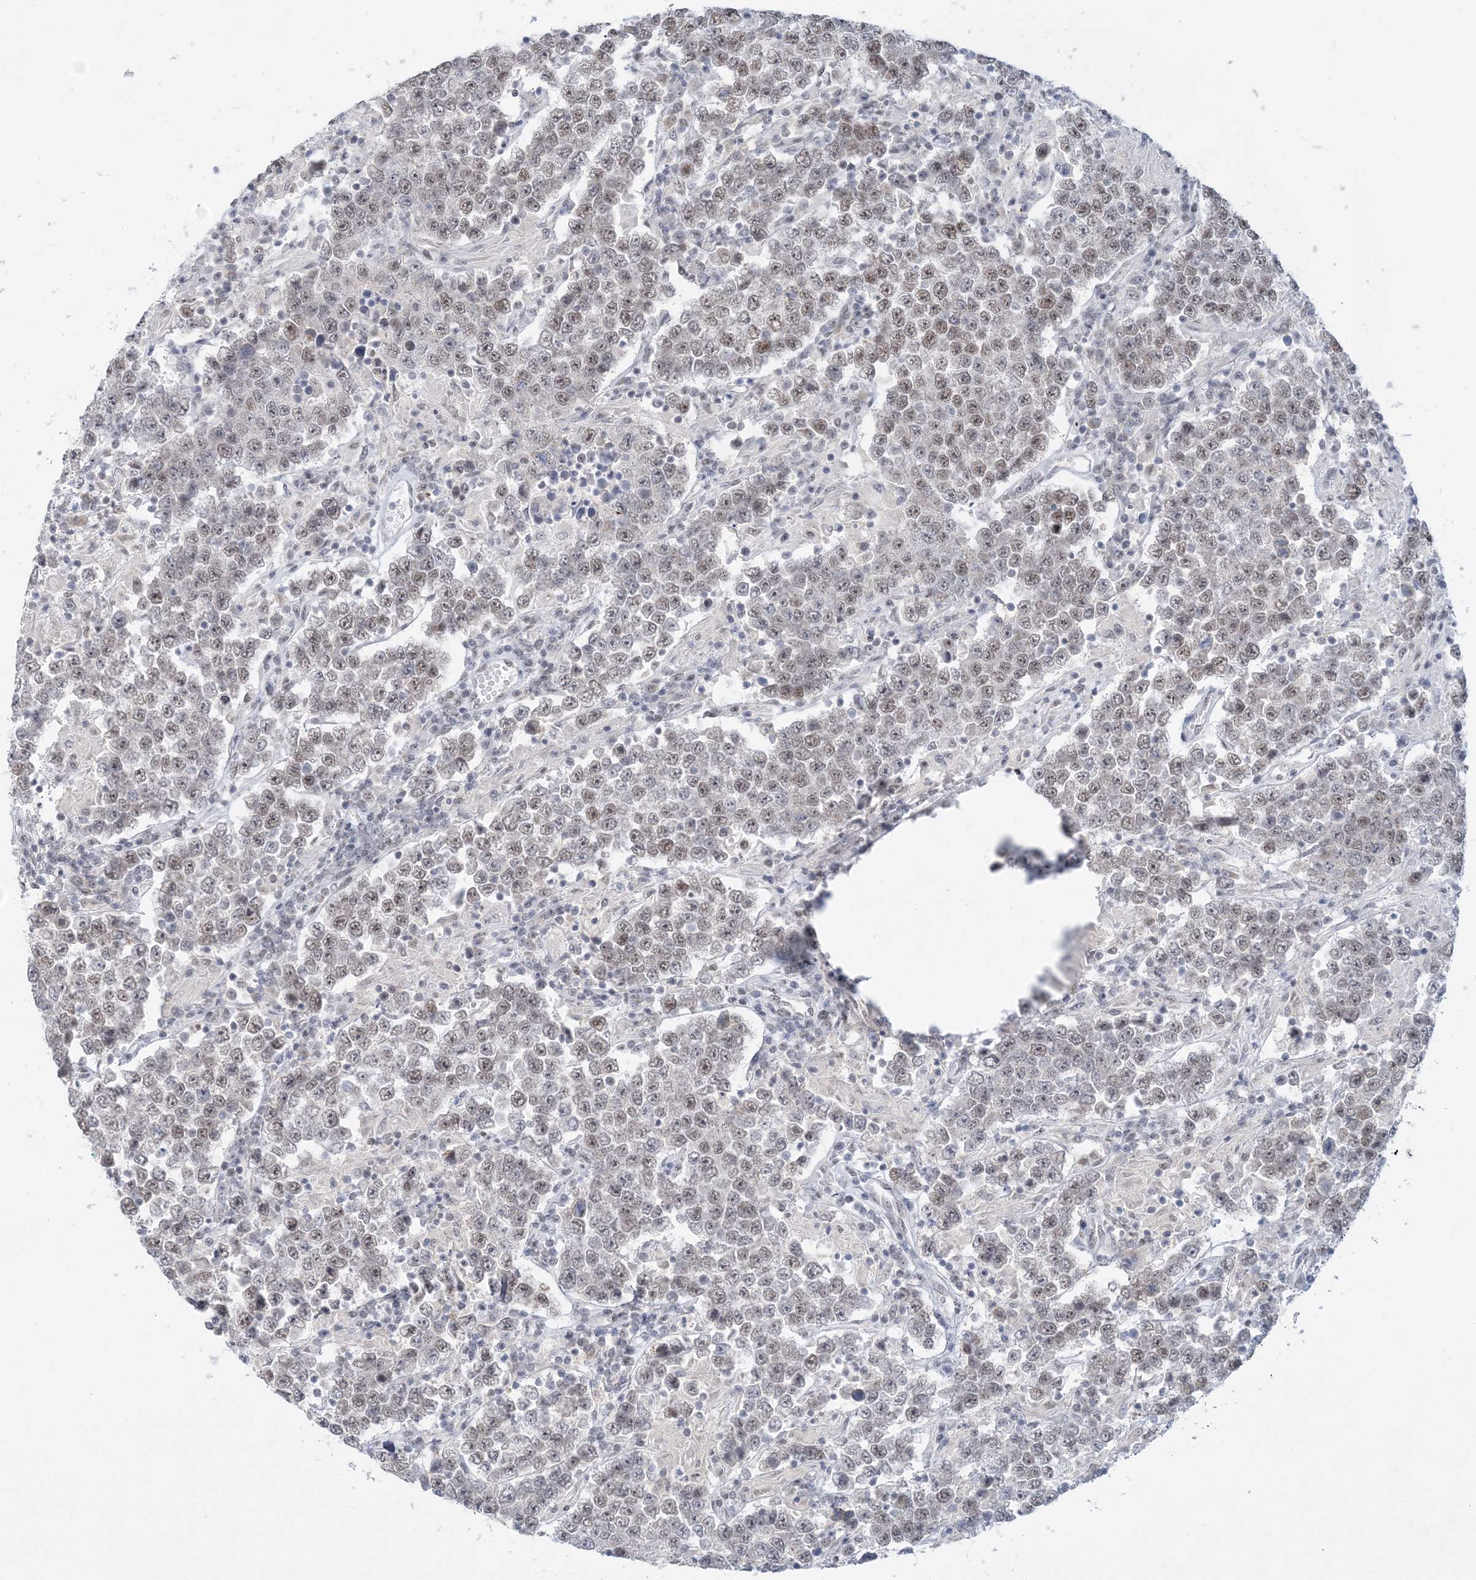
{"staining": {"intensity": "moderate", "quantity": ">75%", "location": "nuclear"}, "tissue": "testis cancer", "cell_type": "Tumor cells", "image_type": "cancer", "snomed": [{"axis": "morphology", "description": "Normal tissue, NOS"}, {"axis": "morphology", "description": "Urothelial carcinoma, High grade"}, {"axis": "morphology", "description": "Seminoma, NOS"}, {"axis": "morphology", "description": "Carcinoma, Embryonal, NOS"}, {"axis": "topography", "description": "Urinary bladder"}, {"axis": "topography", "description": "Testis"}], "caption": "Human testis cancer (urothelial carcinoma (high-grade)) stained with a brown dye shows moderate nuclear positive staining in approximately >75% of tumor cells.", "gene": "KMT2D", "patient": {"sex": "male", "age": 41}}